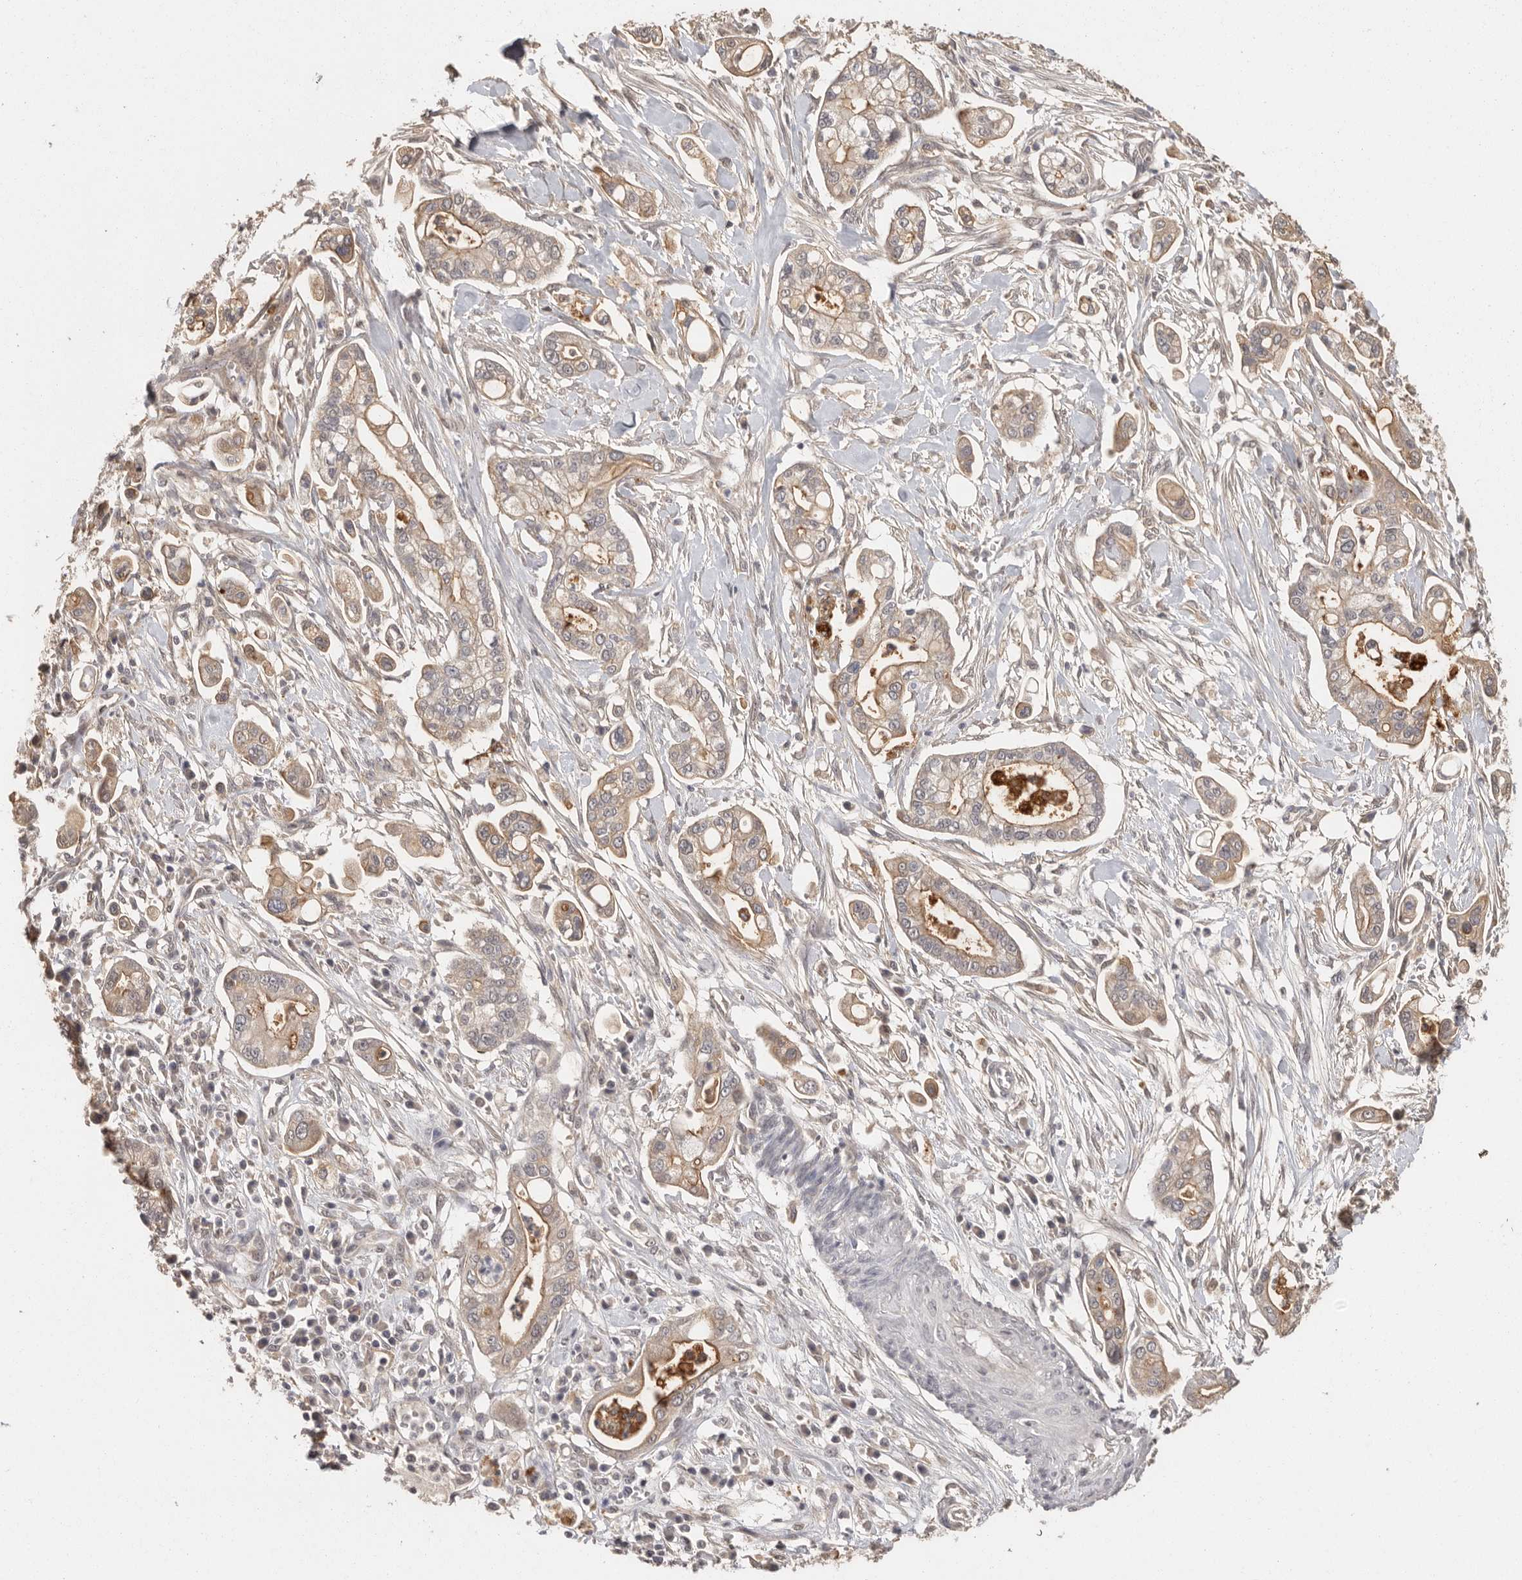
{"staining": {"intensity": "moderate", "quantity": ">75%", "location": "cytoplasmic/membranous"}, "tissue": "pancreatic cancer", "cell_type": "Tumor cells", "image_type": "cancer", "snomed": [{"axis": "morphology", "description": "Adenocarcinoma, NOS"}, {"axis": "topography", "description": "Pancreas"}], "caption": "Pancreatic adenocarcinoma was stained to show a protein in brown. There is medium levels of moderate cytoplasmic/membranous positivity in approximately >75% of tumor cells.", "gene": "BAIAP2", "patient": {"sex": "male", "age": 68}}